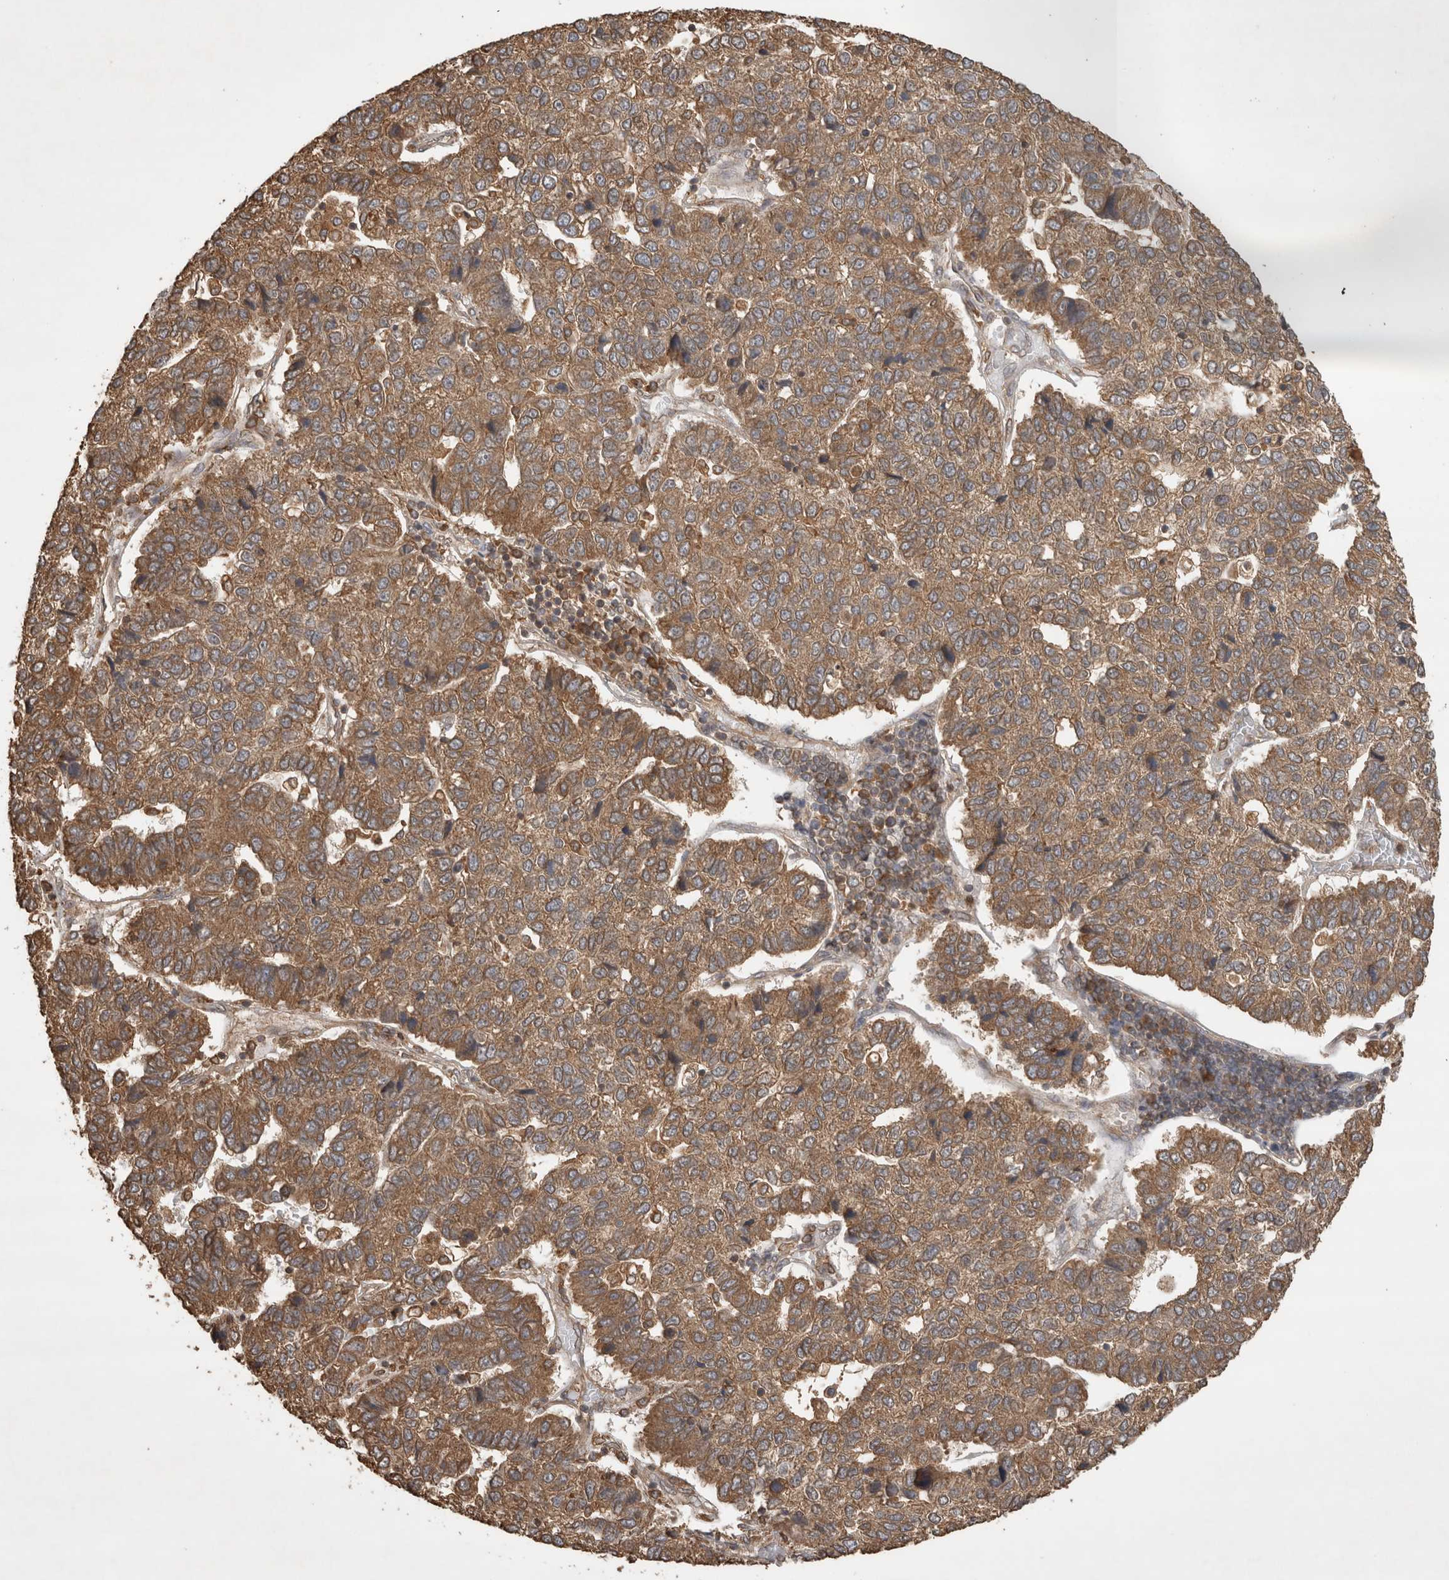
{"staining": {"intensity": "moderate", "quantity": ">75%", "location": "cytoplasmic/membranous"}, "tissue": "pancreatic cancer", "cell_type": "Tumor cells", "image_type": "cancer", "snomed": [{"axis": "morphology", "description": "Adenocarcinoma, NOS"}, {"axis": "topography", "description": "Pancreas"}], "caption": "Tumor cells reveal medium levels of moderate cytoplasmic/membranous staining in about >75% of cells in pancreatic adenocarcinoma.", "gene": "OTUD7B", "patient": {"sex": "female", "age": 61}}